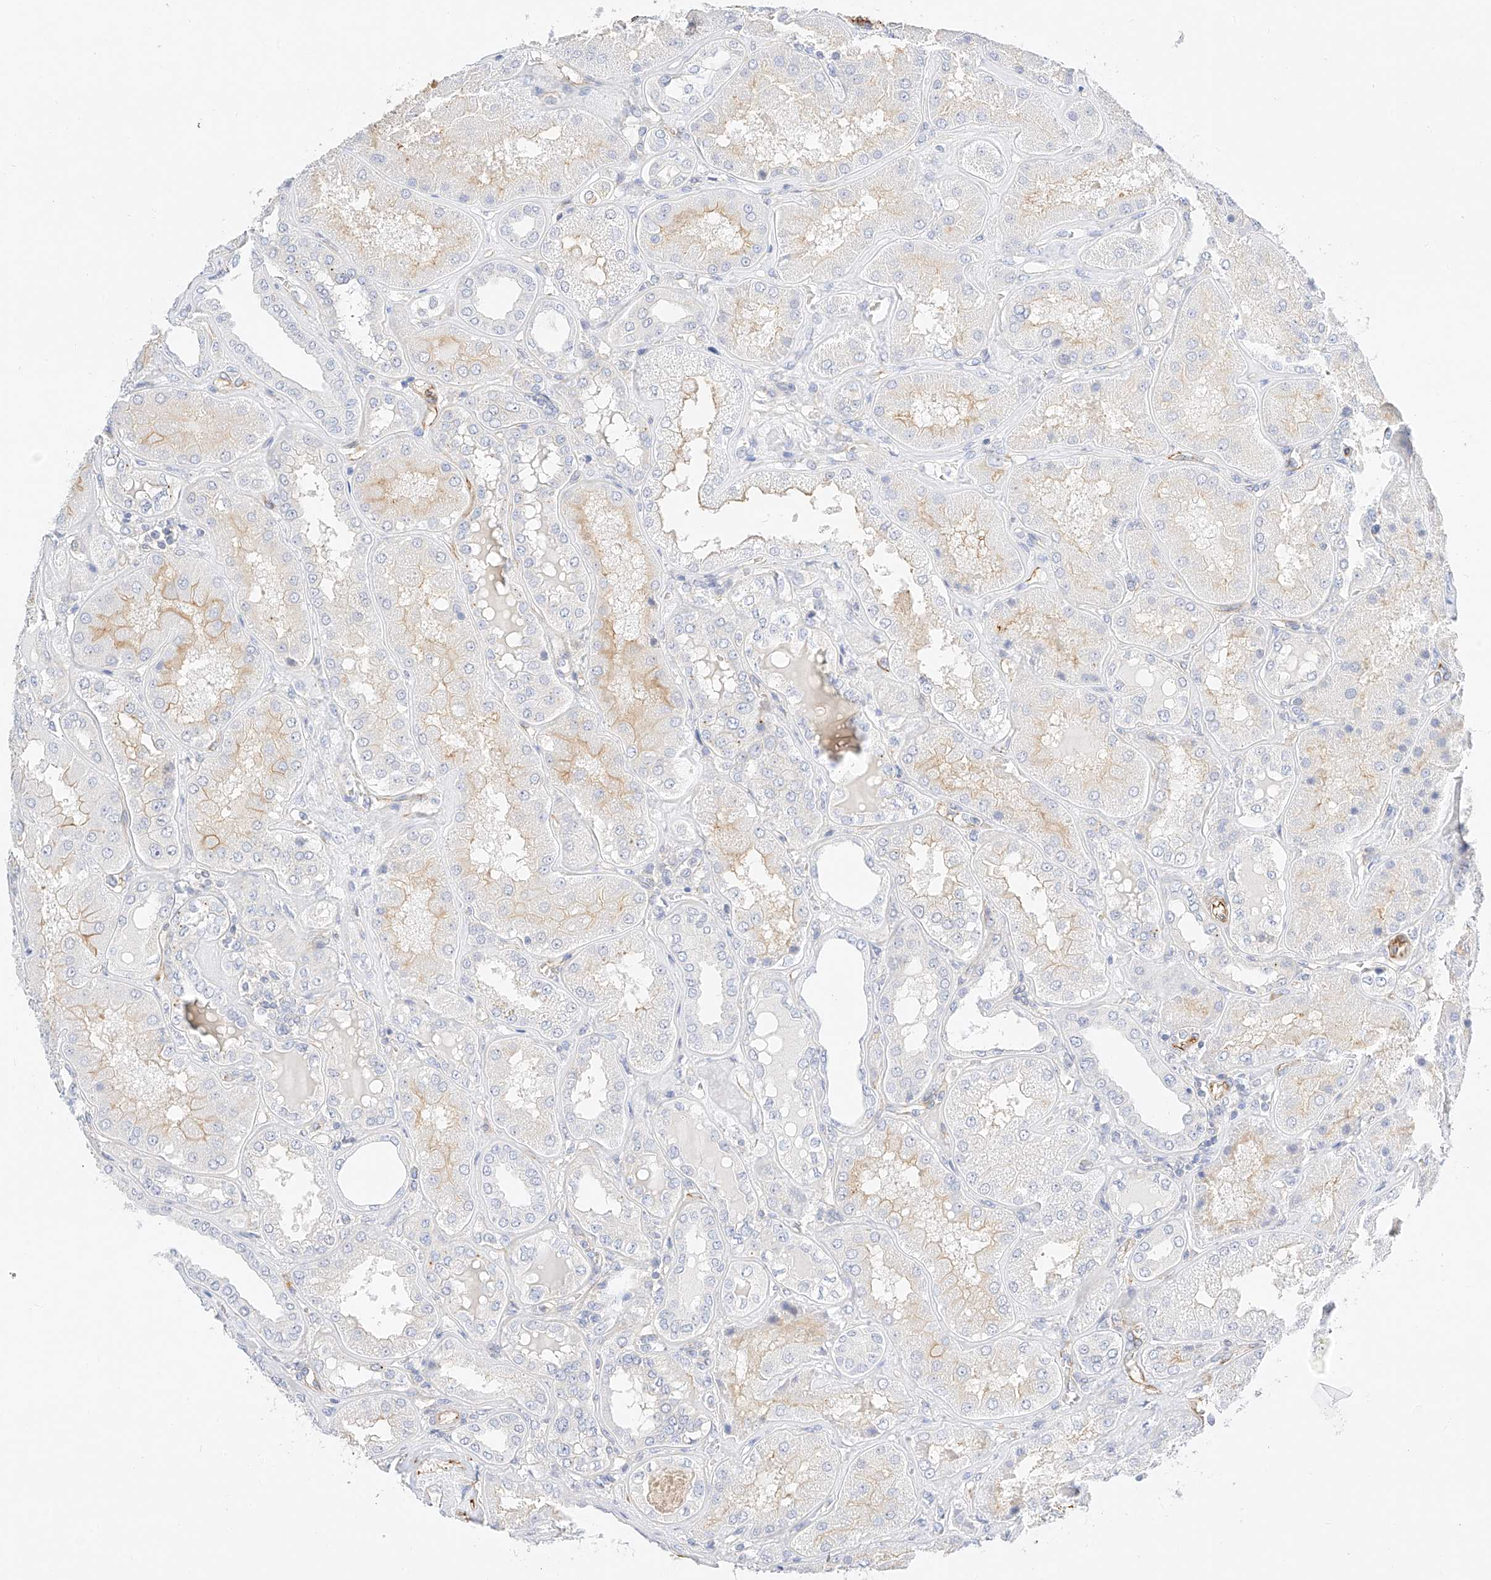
{"staining": {"intensity": "strong", "quantity": "25%-75%", "location": "cytoplasmic/membranous"}, "tissue": "kidney", "cell_type": "Cells in glomeruli", "image_type": "normal", "snomed": [{"axis": "morphology", "description": "Normal tissue, NOS"}, {"axis": "topography", "description": "Kidney"}], "caption": "IHC image of unremarkable kidney stained for a protein (brown), which displays high levels of strong cytoplasmic/membranous positivity in approximately 25%-75% of cells in glomeruli.", "gene": "CDCP2", "patient": {"sex": "female", "age": 56}}